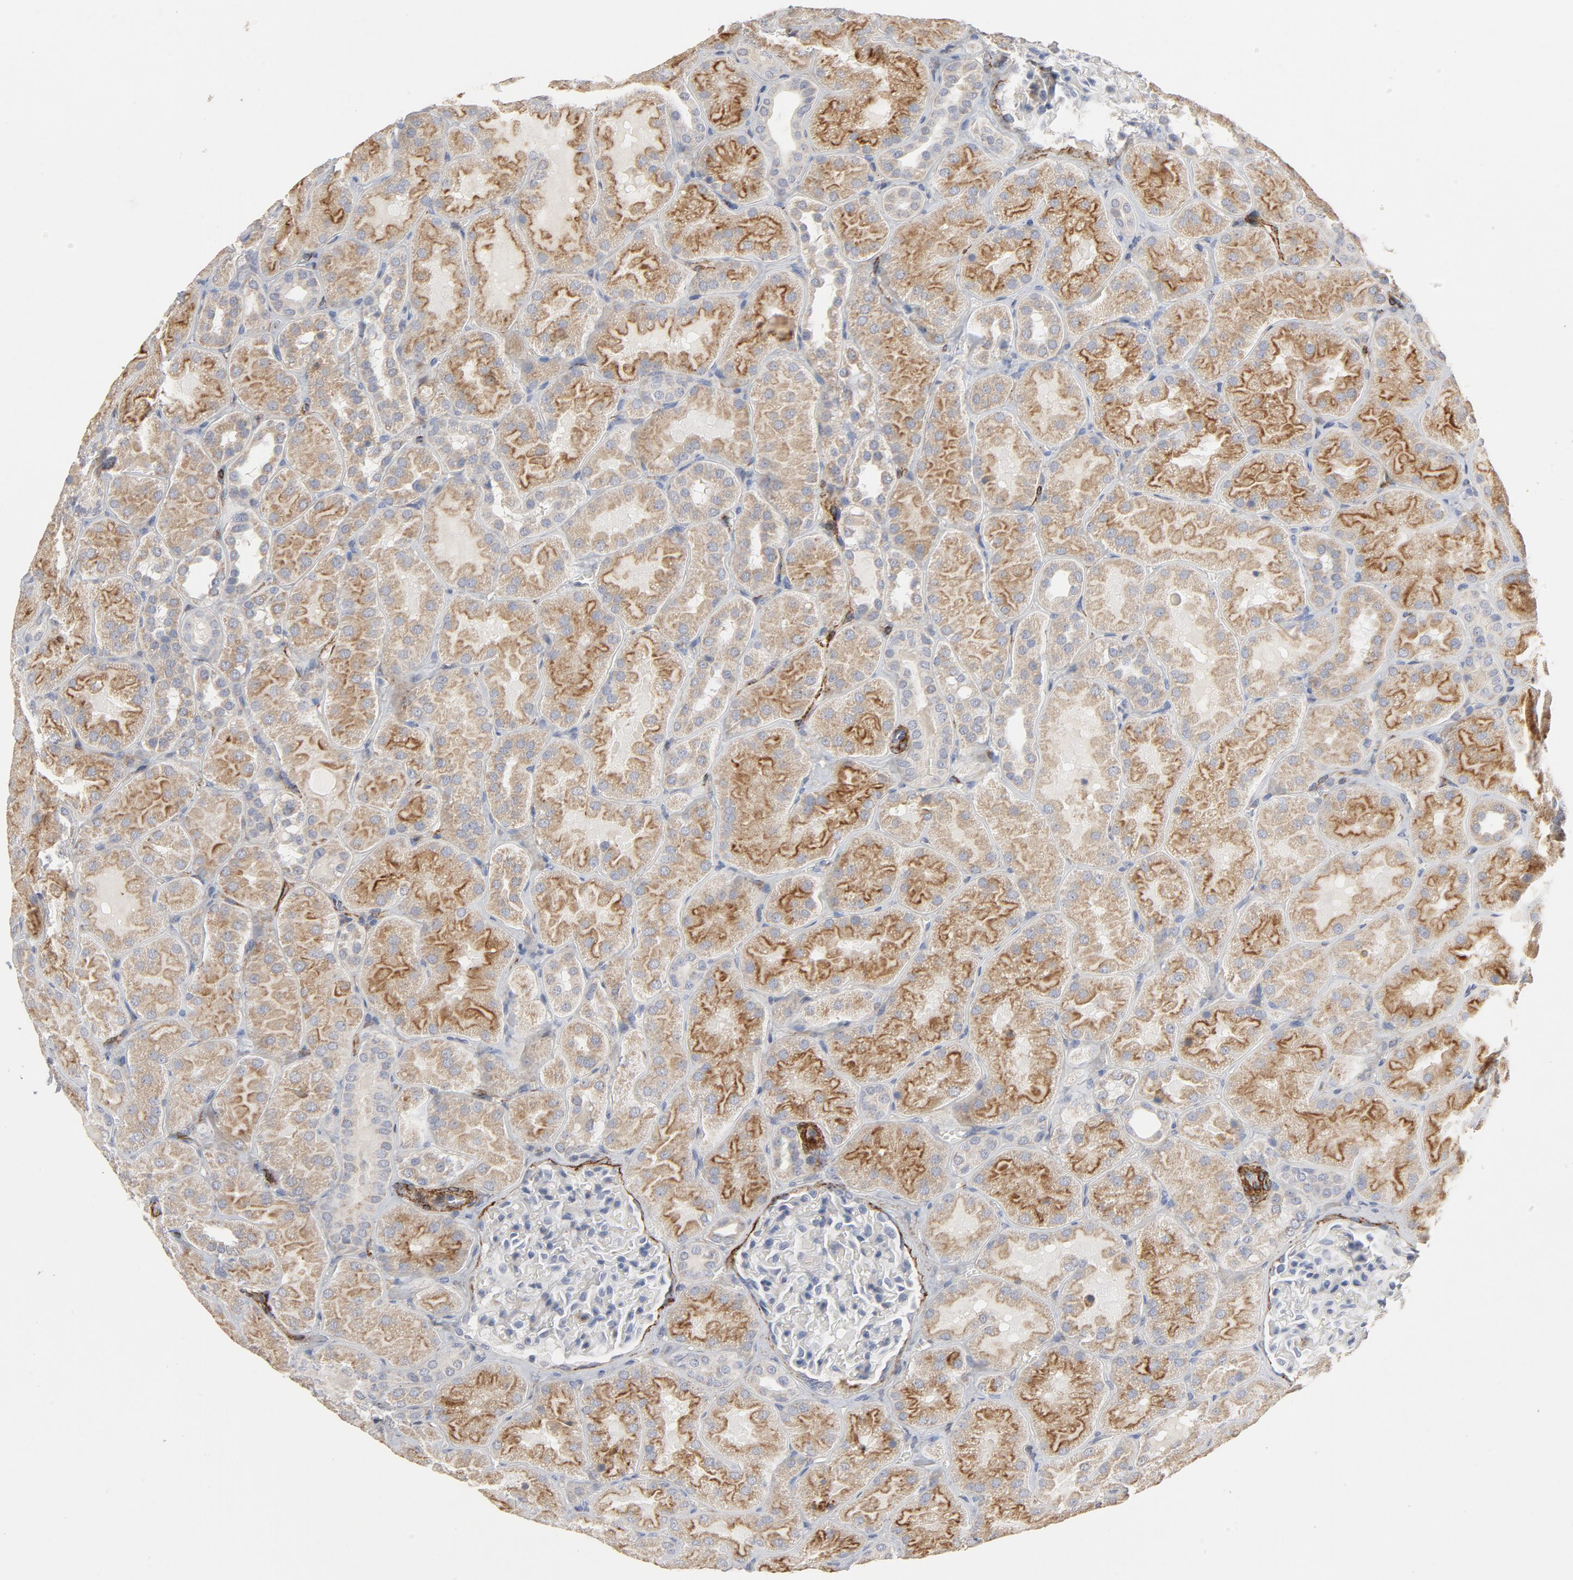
{"staining": {"intensity": "negative", "quantity": "none", "location": "none"}, "tissue": "kidney", "cell_type": "Cells in glomeruli", "image_type": "normal", "snomed": [{"axis": "morphology", "description": "Normal tissue, NOS"}, {"axis": "topography", "description": "Kidney"}], "caption": "This is an immunohistochemistry micrograph of benign human kidney. There is no staining in cells in glomeruli.", "gene": "GNG2", "patient": {"sex": "male", "age": 28}}